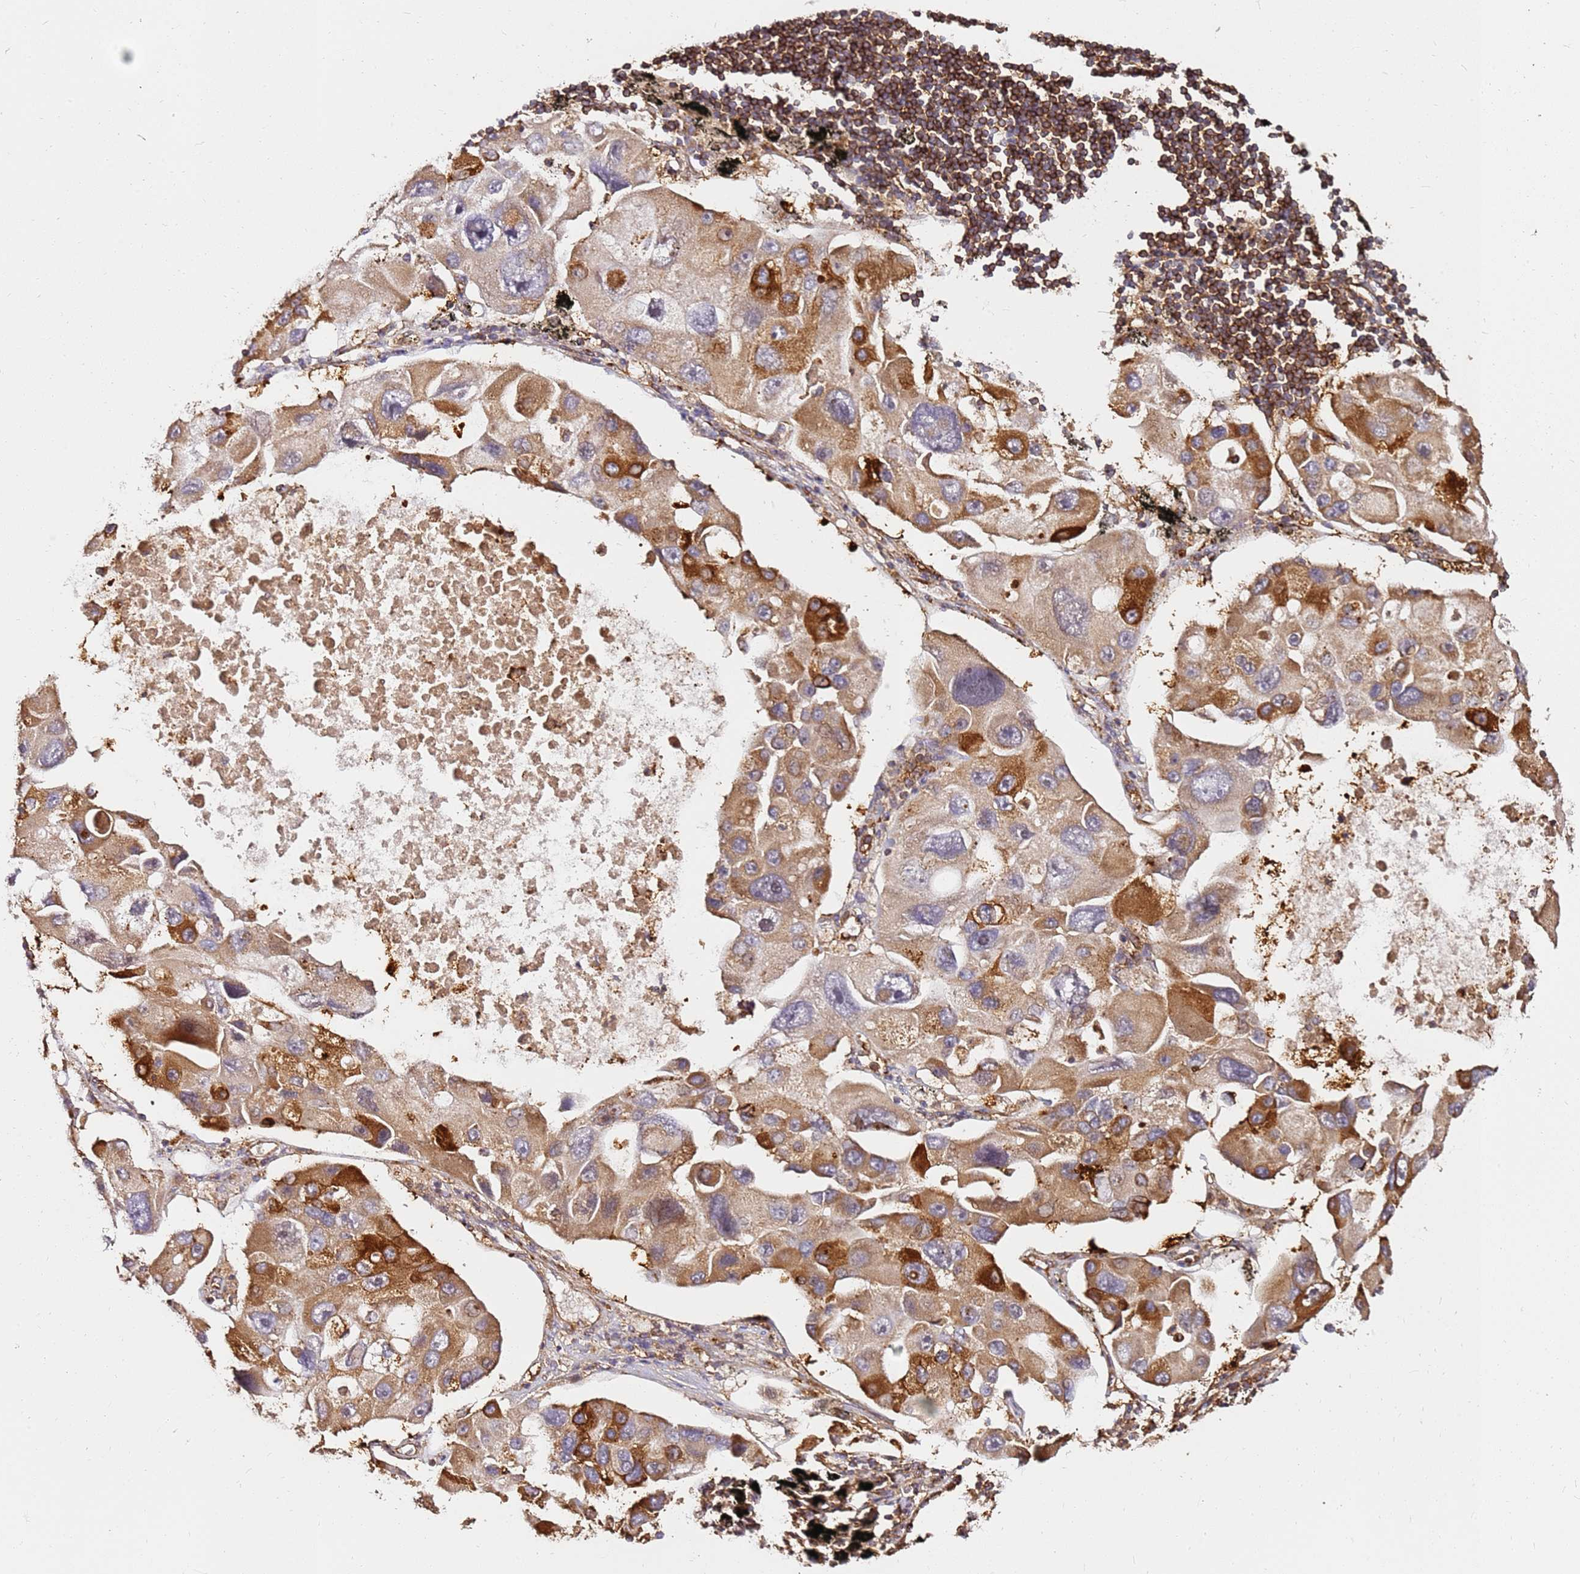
{"staining": {"intensity": "strong", "quantity": ">75%", "location": "cytoplasmic/membranous"}, "tissue": "lung cancer", "cell_type": "Tumor cells", "image_type": "cancer", "snomed": [{"axis": "morphology", "description": "Adenocarcinoma, NOS"}, {"axis": "topography", "description": "Lung"}], "caption": "Protein staining shows strong cytoplasmic/membranous staining in about >75% of tumor cells in adenocarcinoma (lung). (DAB IHC, brown staining for protein, blue staining for nuclei).", "gene": "DVL3", "patient": {"sex": "female", "age": 54}}